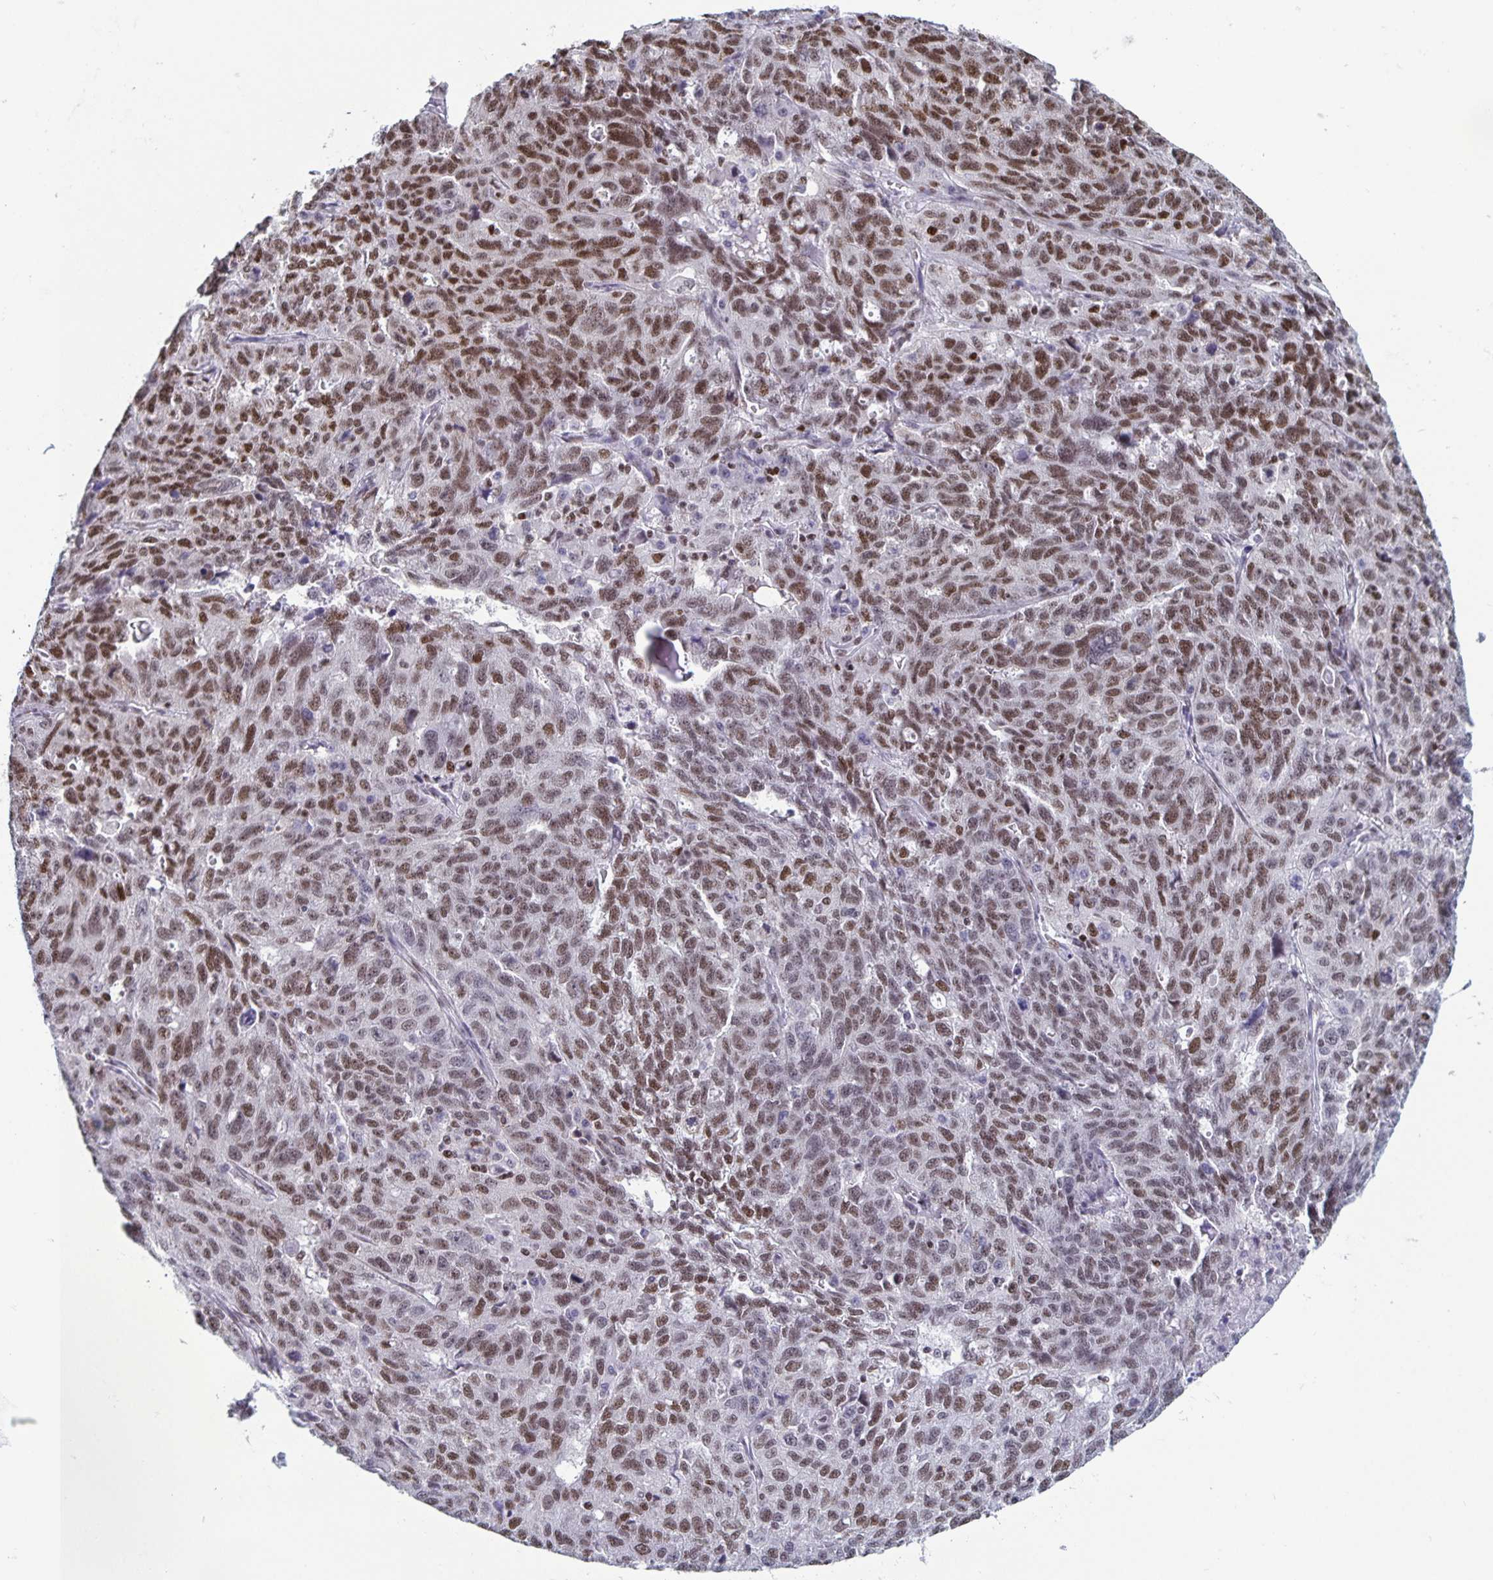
{"staining": {"intensity": "moderate", "quantity": ">75%", "location": "nuclear"}, "tissue": "ovarian cancer", "cell_type": "Tumor cells", "image_type": "cancer", "snomed": [{"axis": "morphology", "description": "Cystadenocarcinoma, serous, NOS"}, {"axis": "topography", "description": "Ovary"}], "caption": "This is a histology image of immunohistochemistry (IHC) staining of ovarian cancer (serous cystadenocarcinoma), which shows moderate positivity in the nuclear of tumor cells.", "gene": "JUND", "patient": {"sex": "female", "age": 71}}